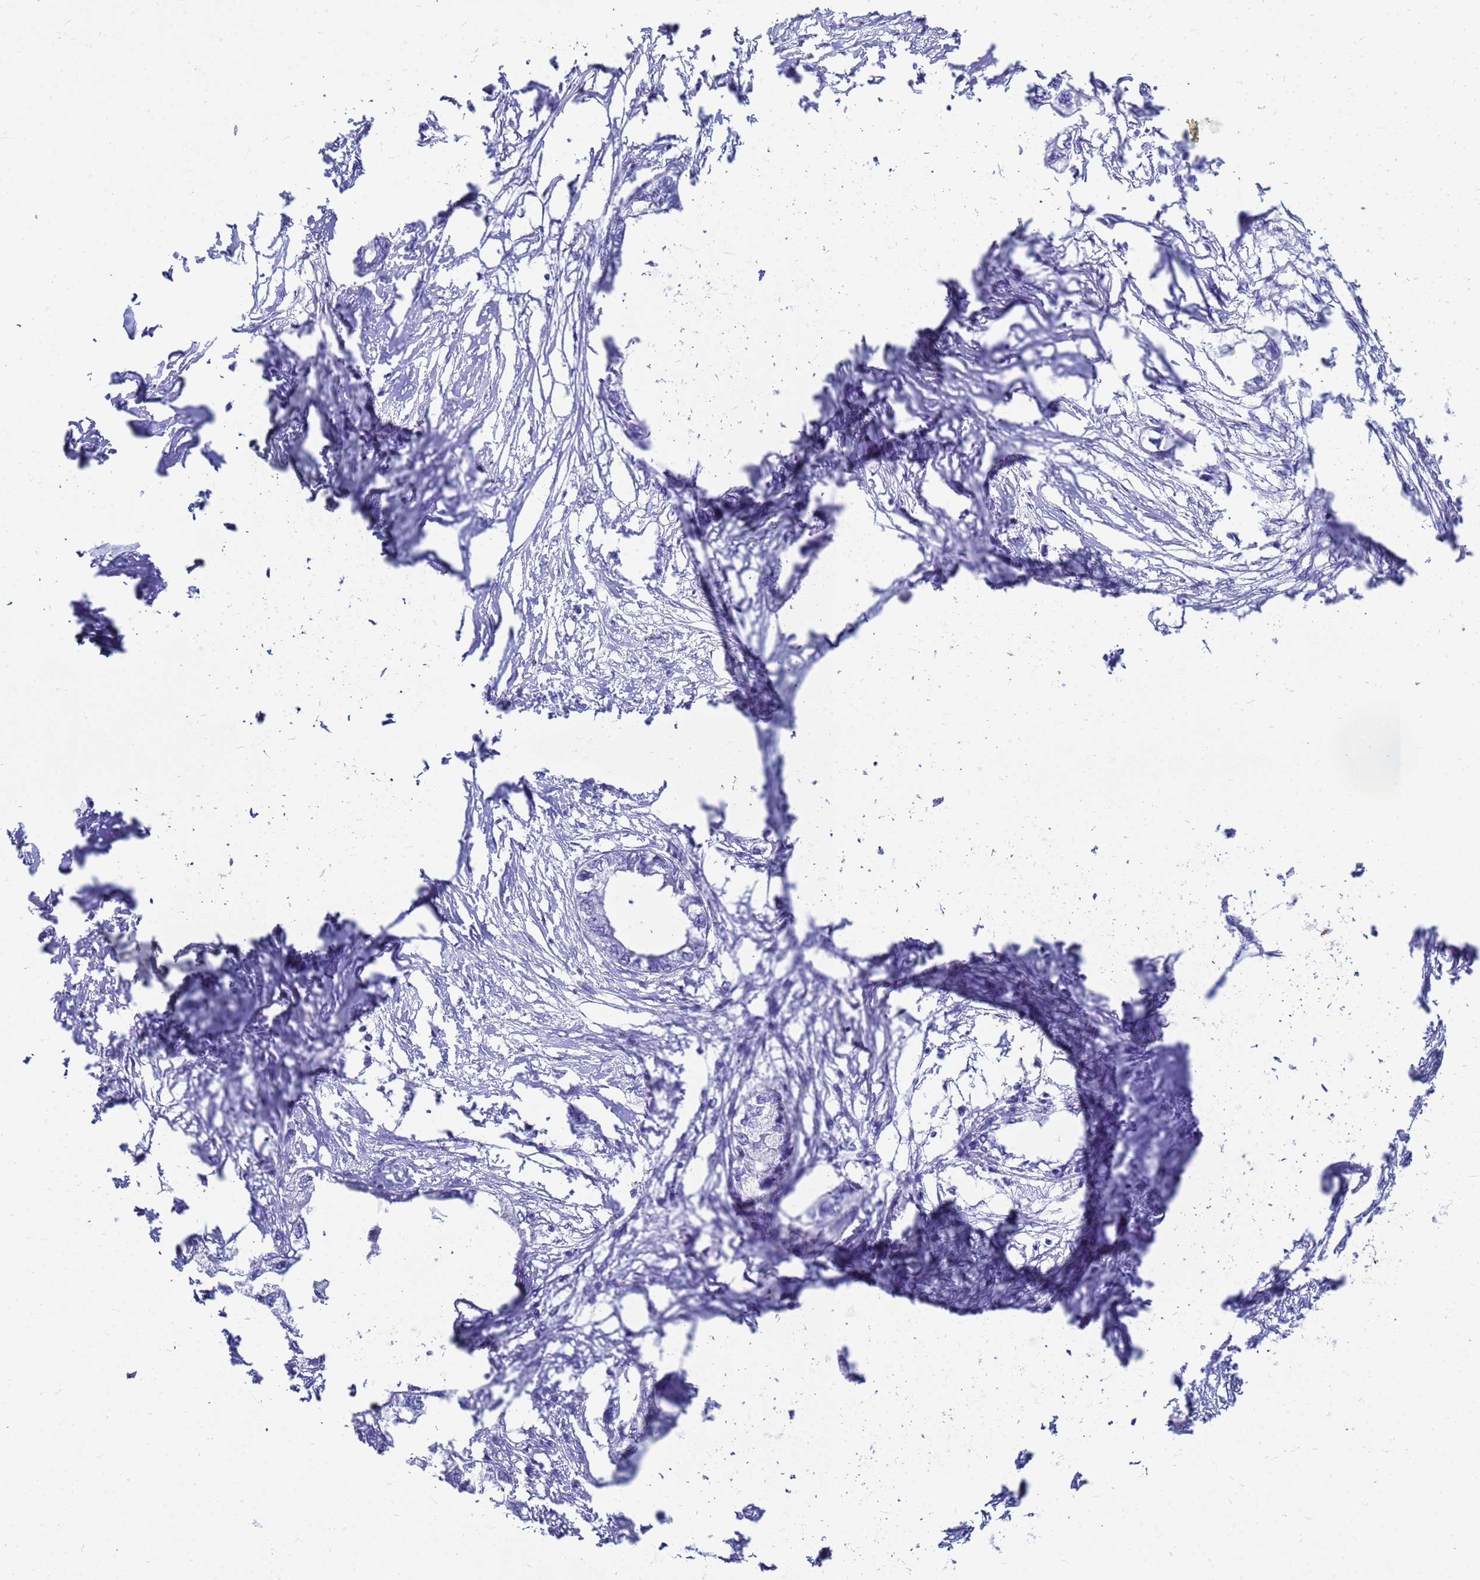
{"staining": {"intensity": "negative", "quantity": "none", "location": "none"}, "tissue": "endometrial cancer", "cell_type": "Tumor cells", "image_type": "cancer", "snomed": [{"axis": "morphology", "description": "Adenocarcinoma, NOS"}, {"axis": "morphology", "description": "Adenocarcinoma, metastatic, NOS"}, {"axis": "topography", "description": "Adipose tissue"}, {"axis": "topography", "description": "Endometrium"}], "caption": "High power microscopy photomicrograph of an IHC histopathology image of metastatic adenocarcinoma (endometrial), revealing no significant staining in tumor cells.", "gene": "CKB", "patient": {"sex": "female", "age": 67}}